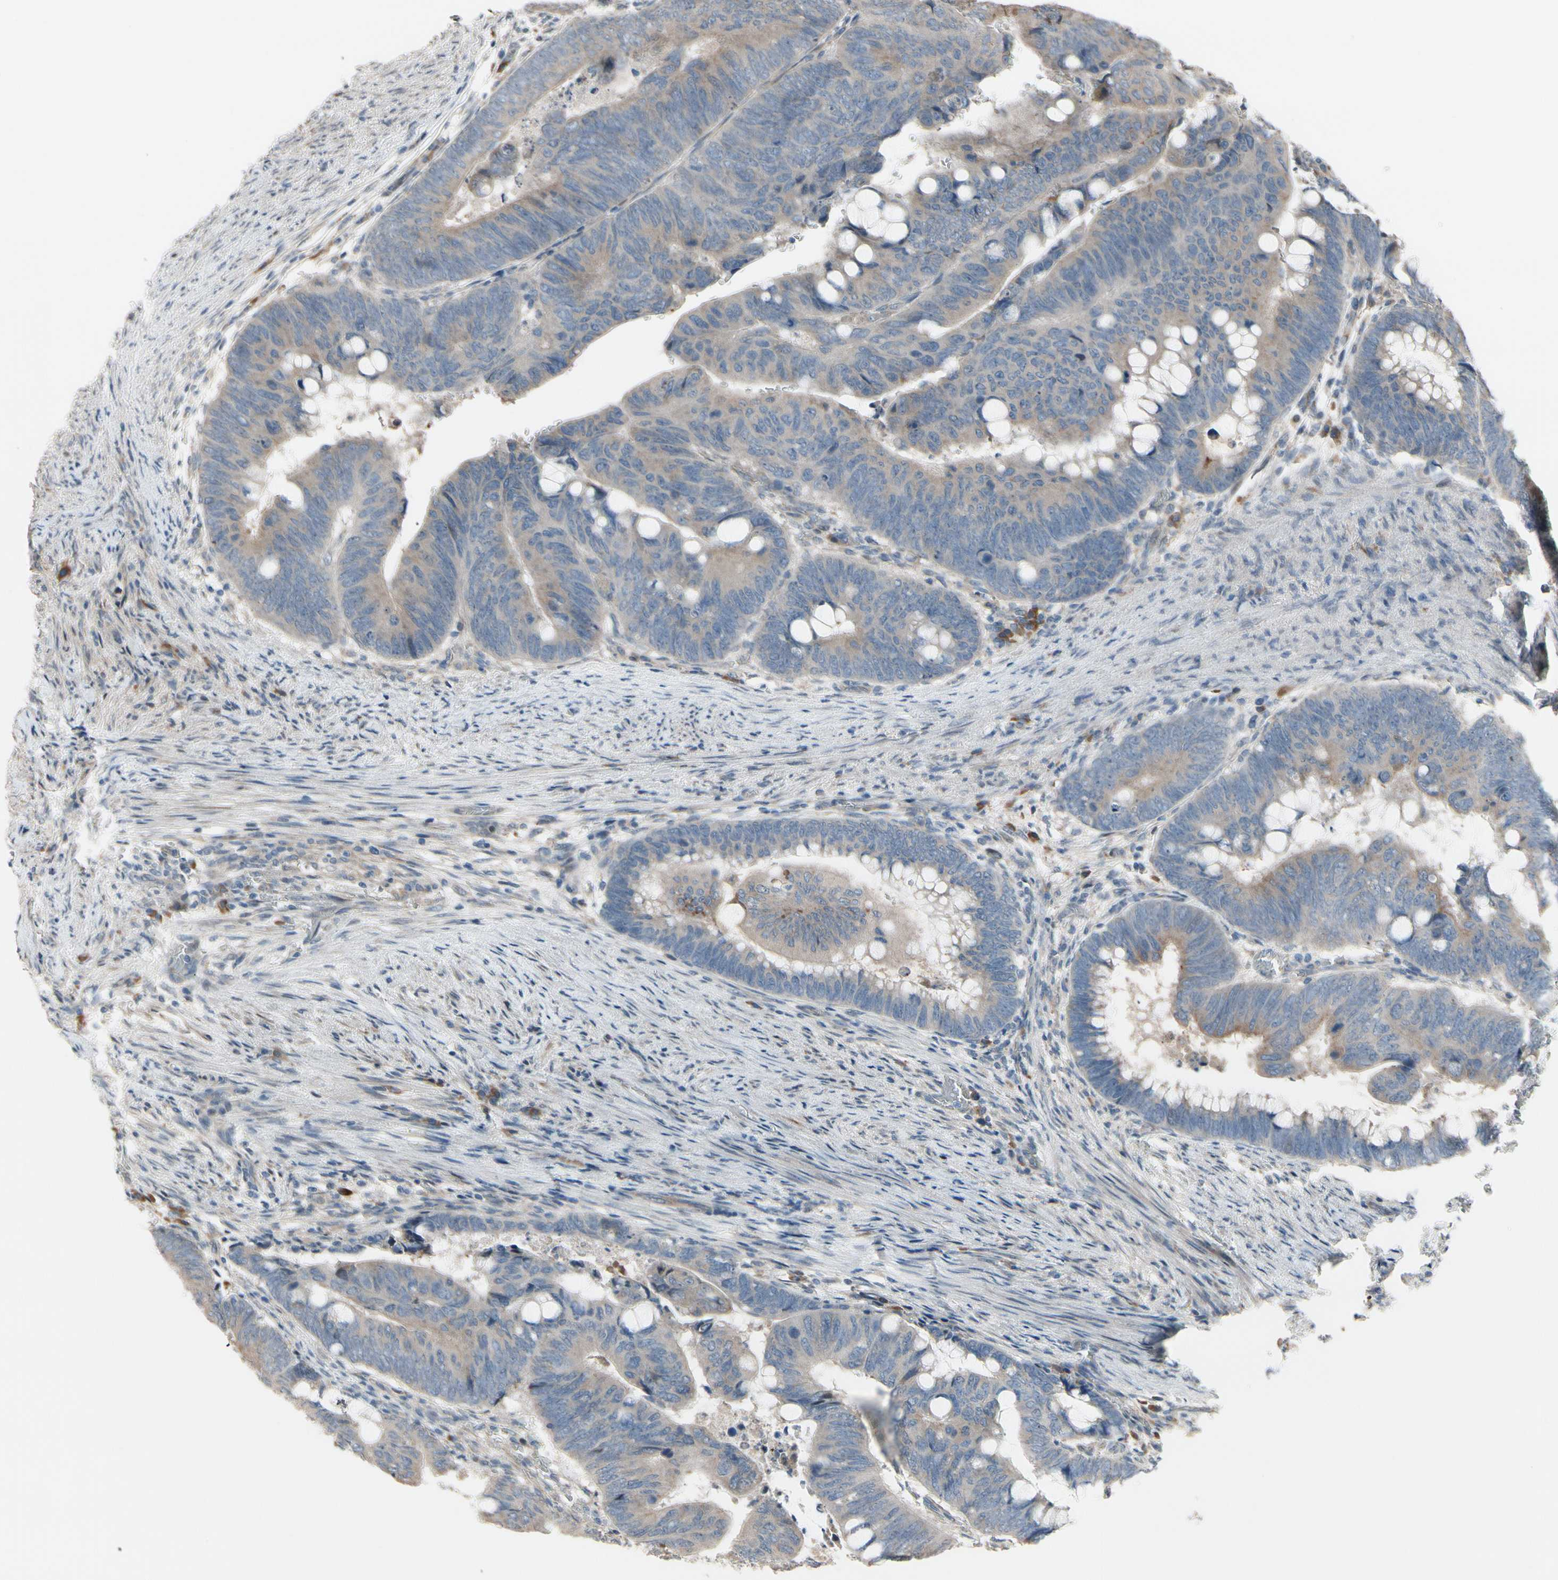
{"staining": {"intensity": "weak", "quantity": "25%-75%", "location": "cytoplasmic/membranous"}, "tissue": "colorectal cancer", "cell_type": "Tumor cells", "image_type": "cancer", "snomed": [{"axis": "morphology", "description": "Normal tissue, NOS"}, {"axis": "morphology", "description": "Adenocarcinoma, NOS"}, {"axis": "topography", "description": "Rectum"}, {"axis": "topography", "description": "Peripheral nerve tissue"}], "caption": "DAB (3,3'-diaminobenzidine) immunohistochemical staining of human adenocarcinoma (colorectal) displays weak cytoplasmic/membranous protein expression in about 25%-75% of tumor cells.", "gene": "SNX29", "patient": {"sex": "male", "age": 92}}